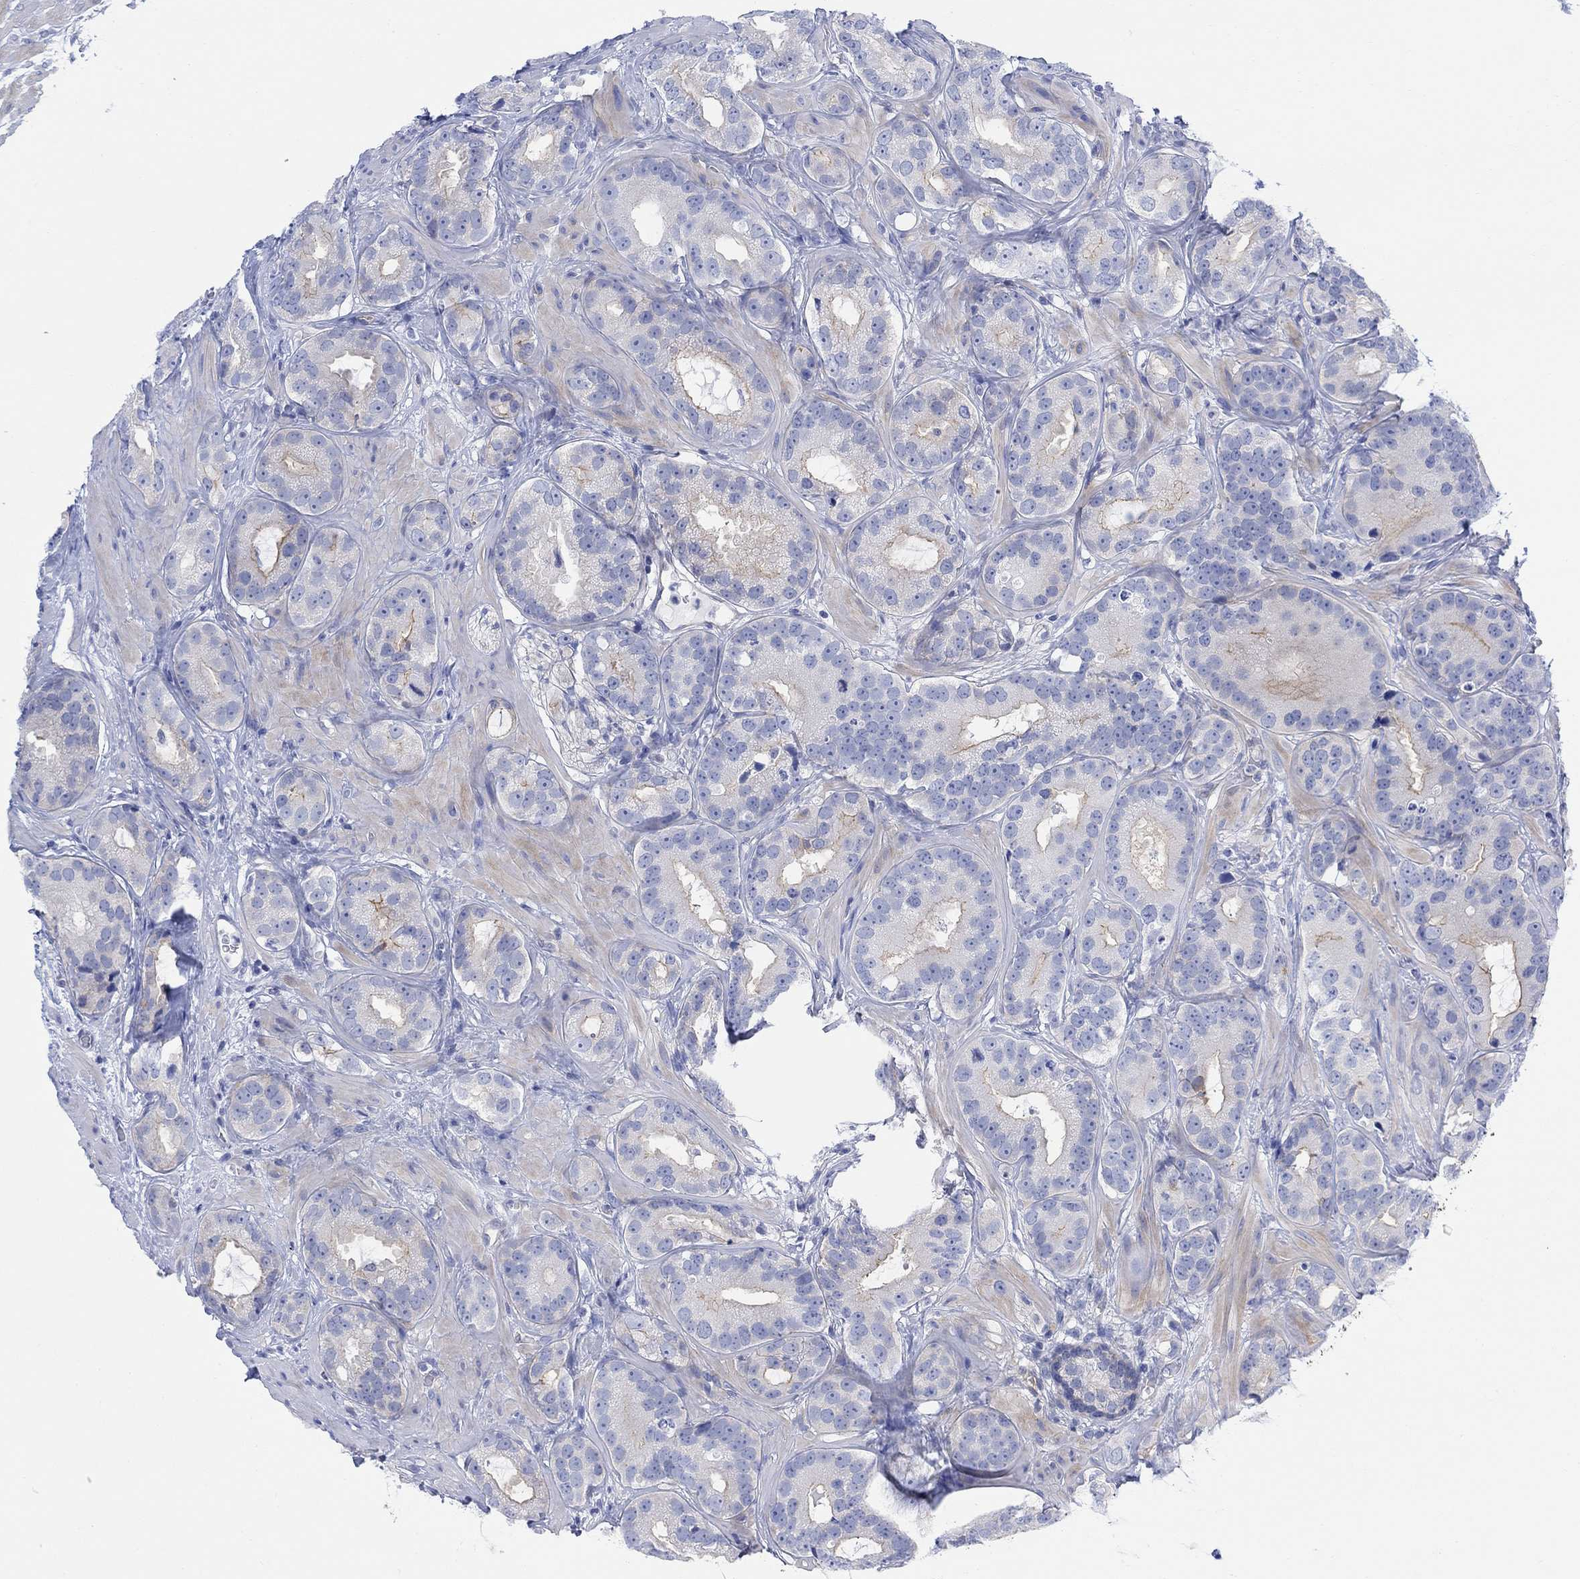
{"staining": {"intensity": "moderate", "quantity": "<25%", "location": "cytoplasmic/membranous"}, "tissue": "prostate cancer", "cell_type": "Tumor cells", "image_type": "cancer", "snomed": [{"axis": "morphology", "description": "Adenocarcinoma, NOS"}, {"axis": "topography", "description": "Prostate"}], "caption": "Protein staining of prostate cancer (adenocarcinoma) tissue reveals moderate cytoplasmic/membranous staining in approximately <25% of tumor cells.", "gene": "TLDC2", "patient": {"sex": "male", "age": 69}}